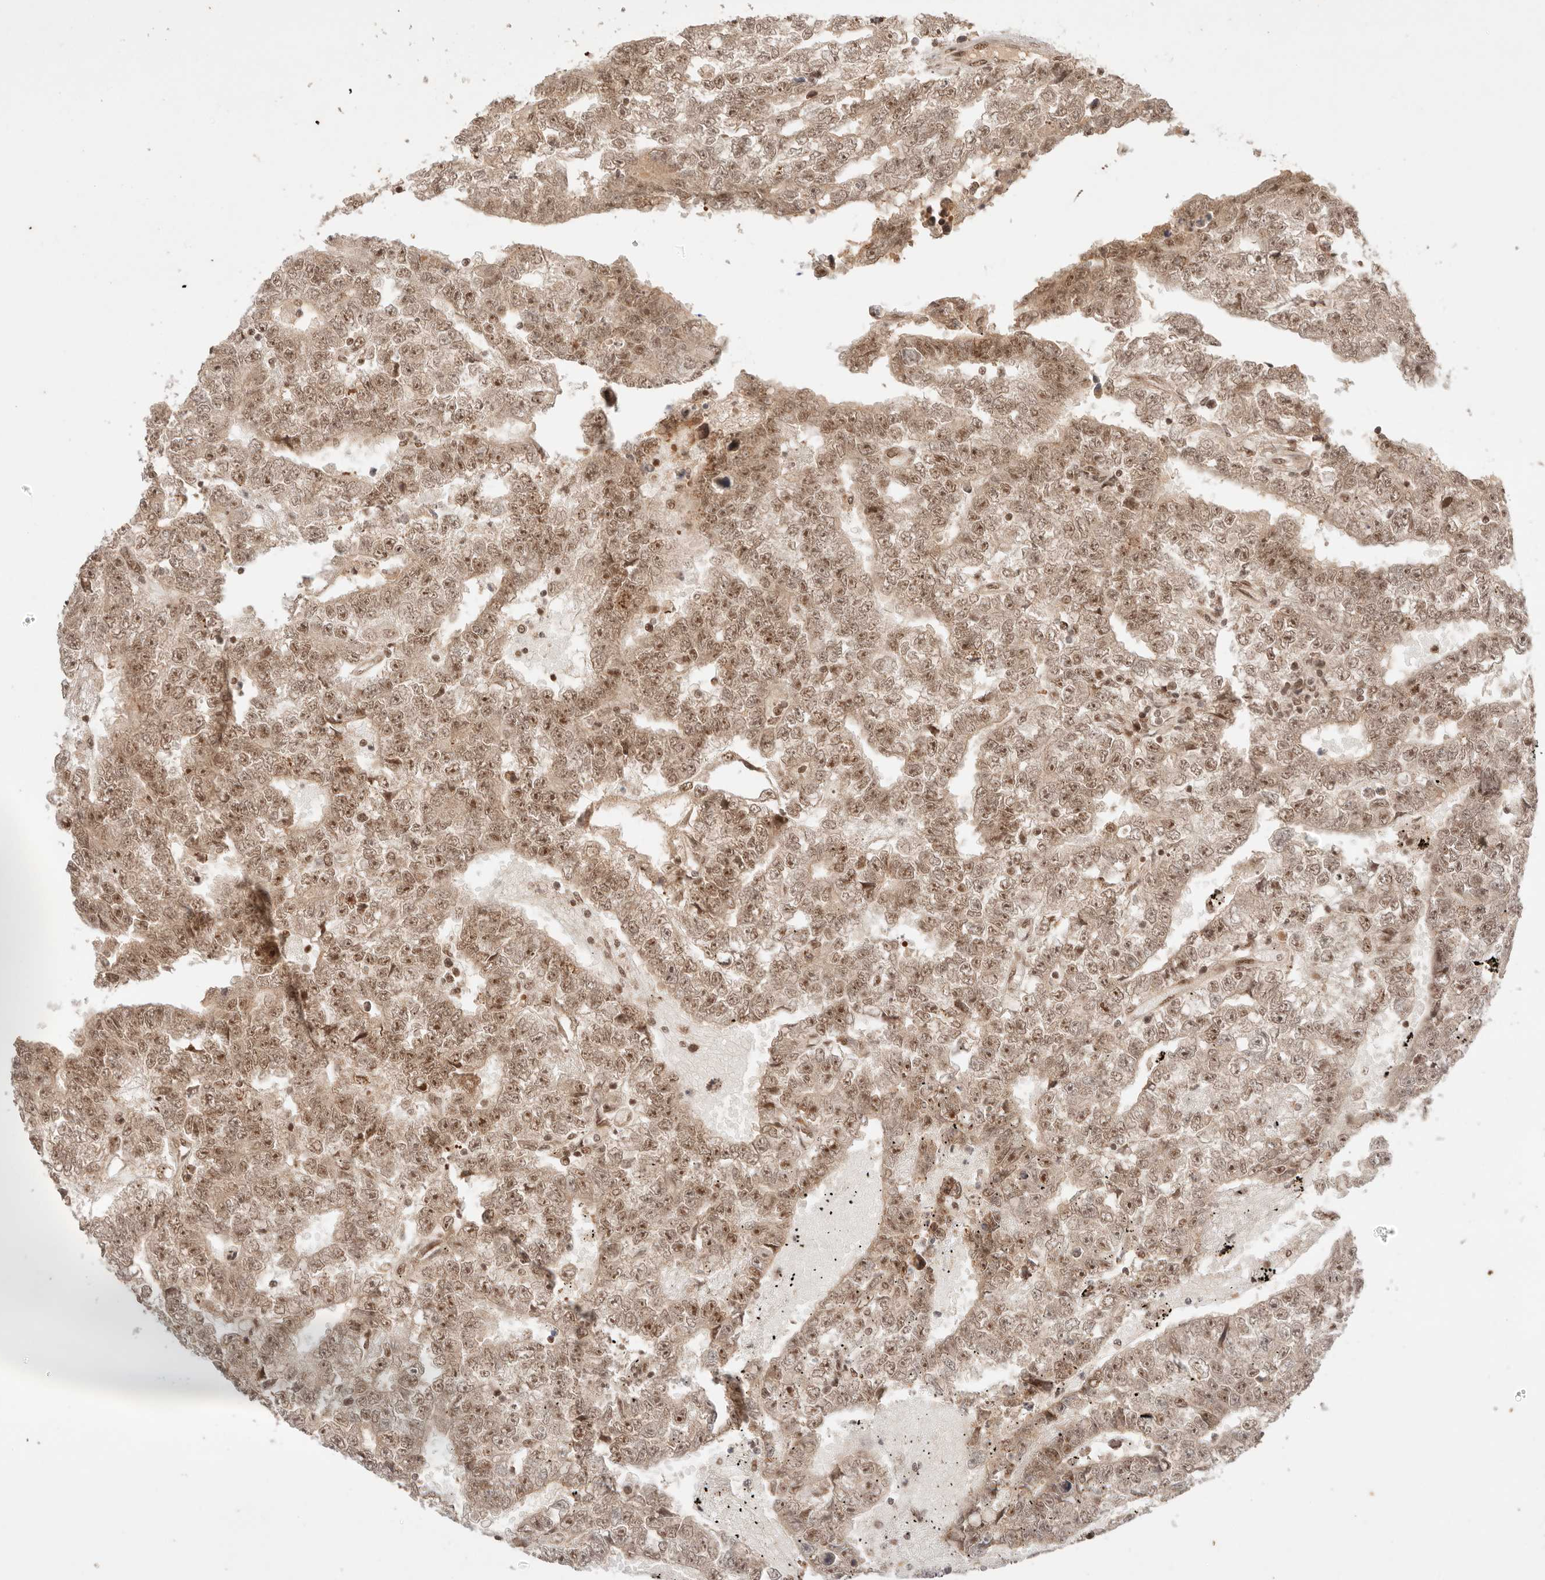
{"staining": {"intensity": "moderate", "quantity": ">75%", "location": "nuclear"}, "tissue": "testis cancer", "cell_type": "Tumor cells", "image_type": "cancer", "snomed": [{"axis": "morphology", "description": "Carcinoma, Embryonal, NOS"}, {"axis": "topography", "description": "Testis"}], "caption": "Testis embryonal carcinoma was stained to show a protein in brown. There is medium levels of moderate nuclear expression in approximately >75% of tumor cells.", "gene": "GTF2E2", "patient": {"sex": "male", "age": 25}}